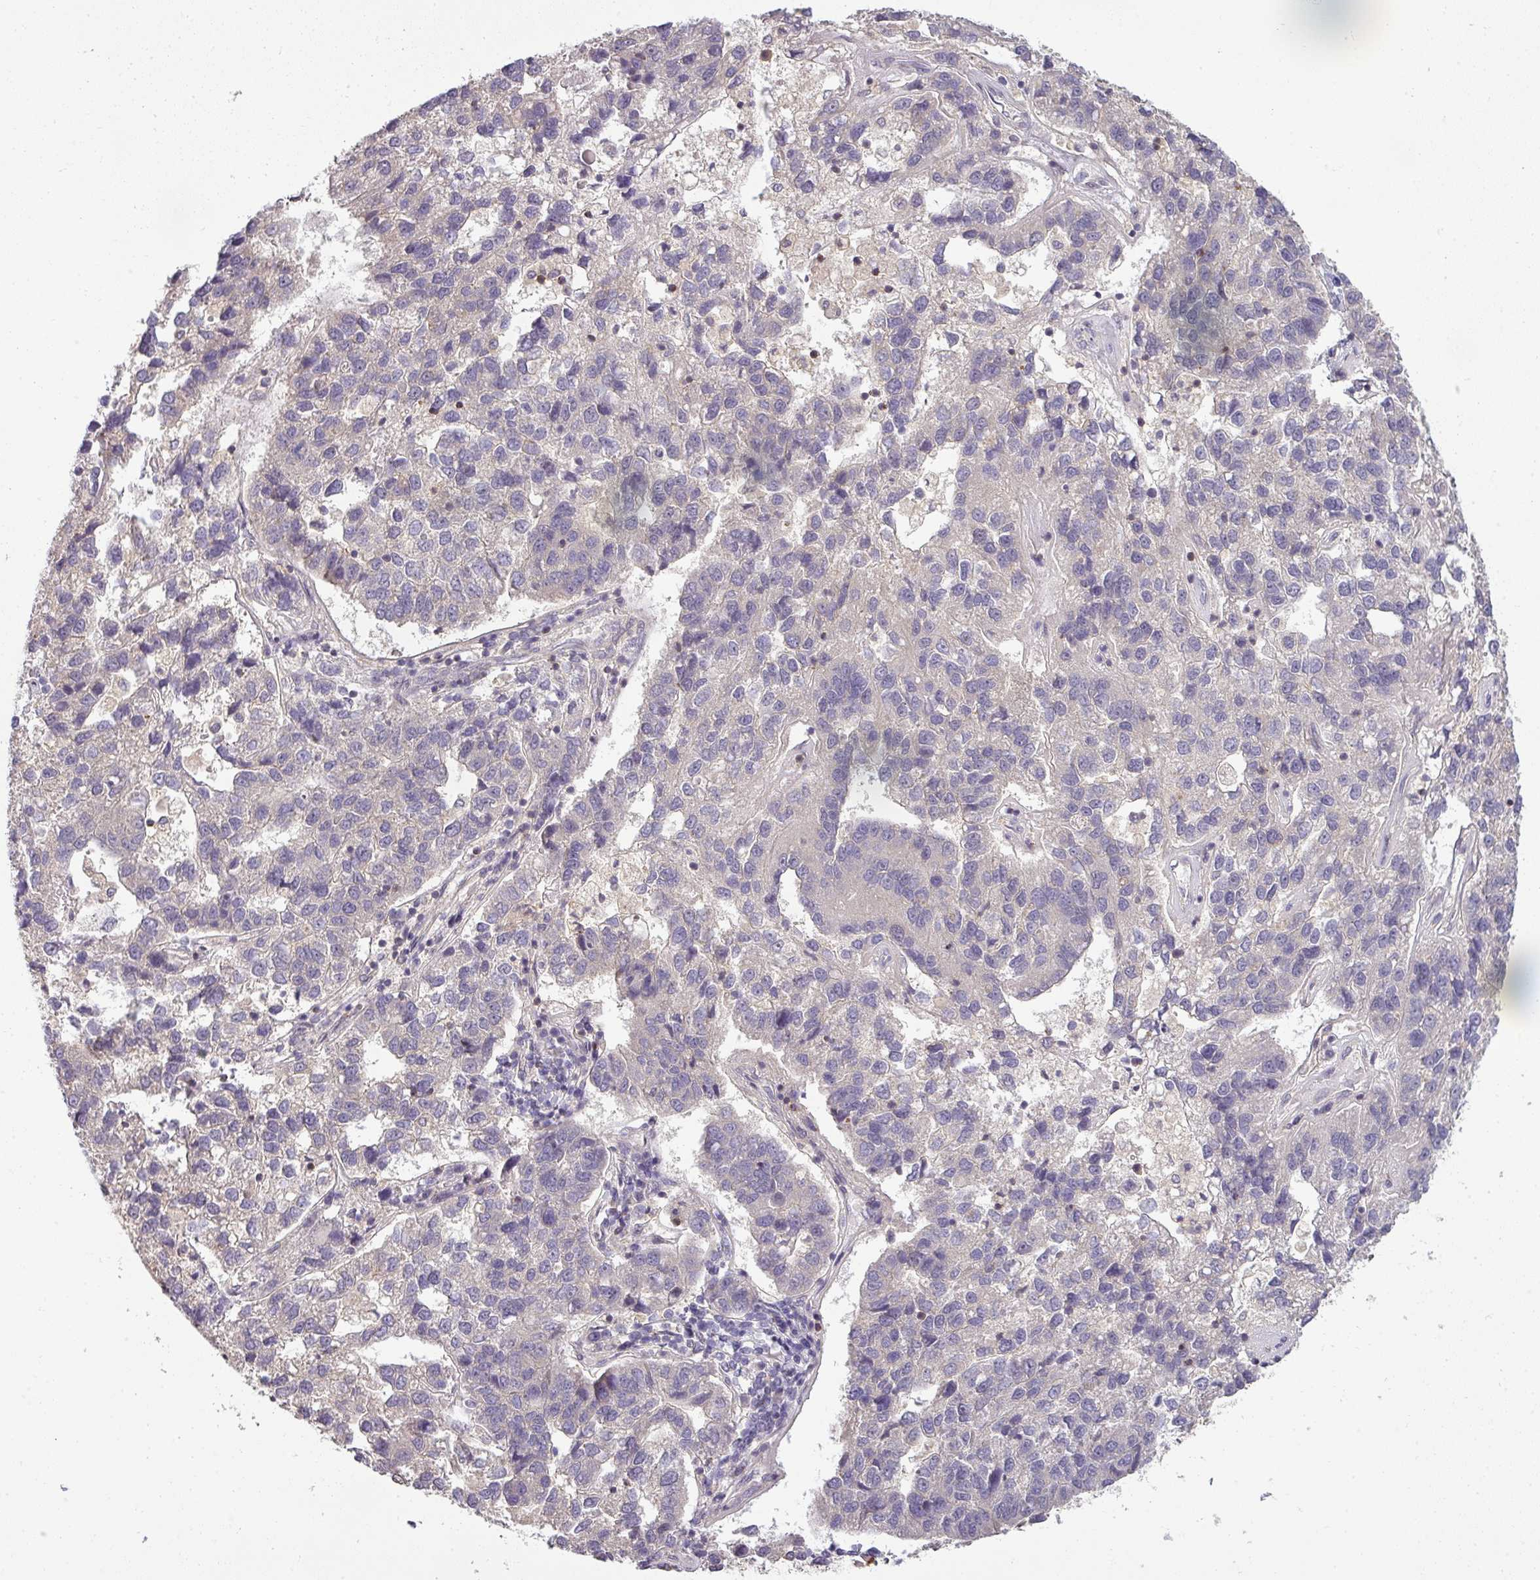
{"staining": {"intensity": "negative", "quantity": "none", "location": "none"}, "tissue": "pancreatic cancer", "cell_type": "Tumor cells", "image_type": "cancer", "snomed": [{"axis": "morphology", "description": "Adenocarcinoma, NOS"}, {"axis": "topography", "description": "Pancreas"}], "caption": "This image is of pancreatic adenocarcinoma stained with IHC to label a protein in brown with the nuclei are counter-stained blue. There is no positivity in tumor cells.", "gene": "NIN", "patient": {"sex": "female", "age": 61}}